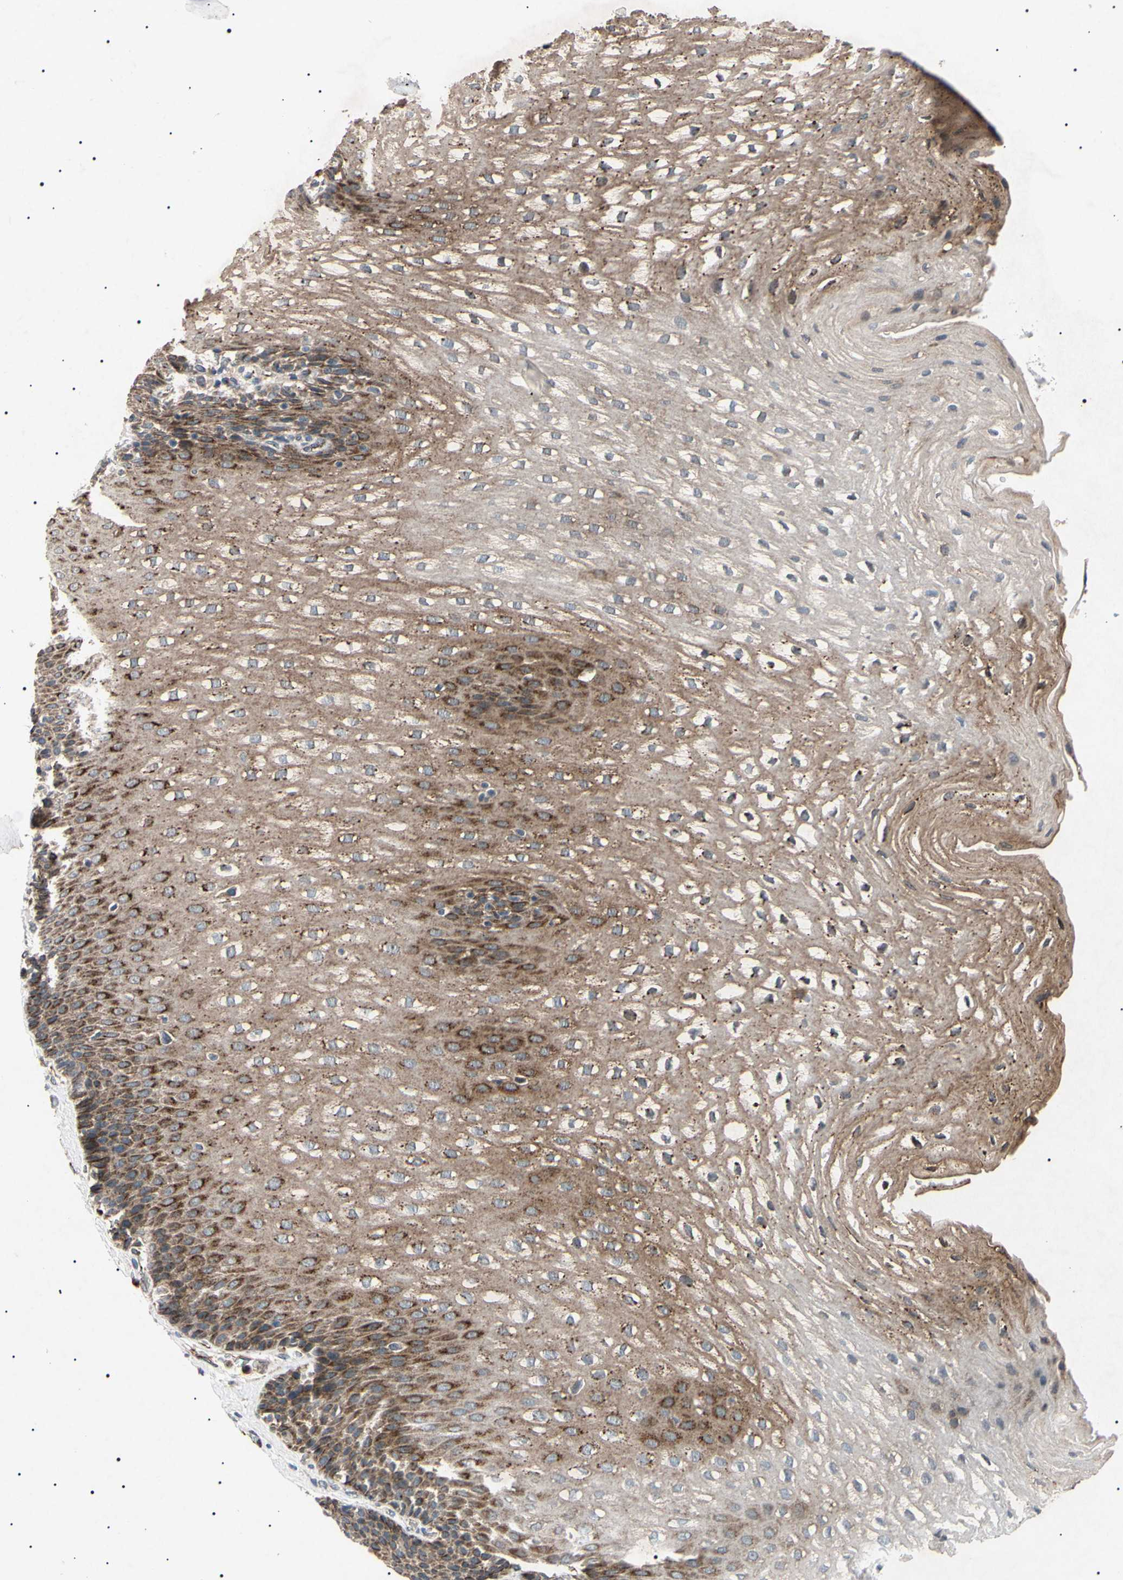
{"staining": {"intensity": "moderate", "quantity": "25%-75%", "location": "cytoplasmic/membranous"}, "tissue": "esophagus", "cell_type": "Squamous epithelial cells", "image_type": "normal", "snomed": [{"axis": "morphology", "description": "Normal tissue, NOS"}, {"axis": "topography", "description": "Esophagus"}], "caption": "A brown stain highlights moderate cytoplasmic/membranous positivity of a protein in squamous epithelial cells of unremarkable human esophagus. The protein of interest is stained brown, and the nuclei are stained in blue (DAB IHC with brightfield microscopy, high magnification).", "gene": "TUBB4A", "patient": {"sex": "male", "age": 48}}